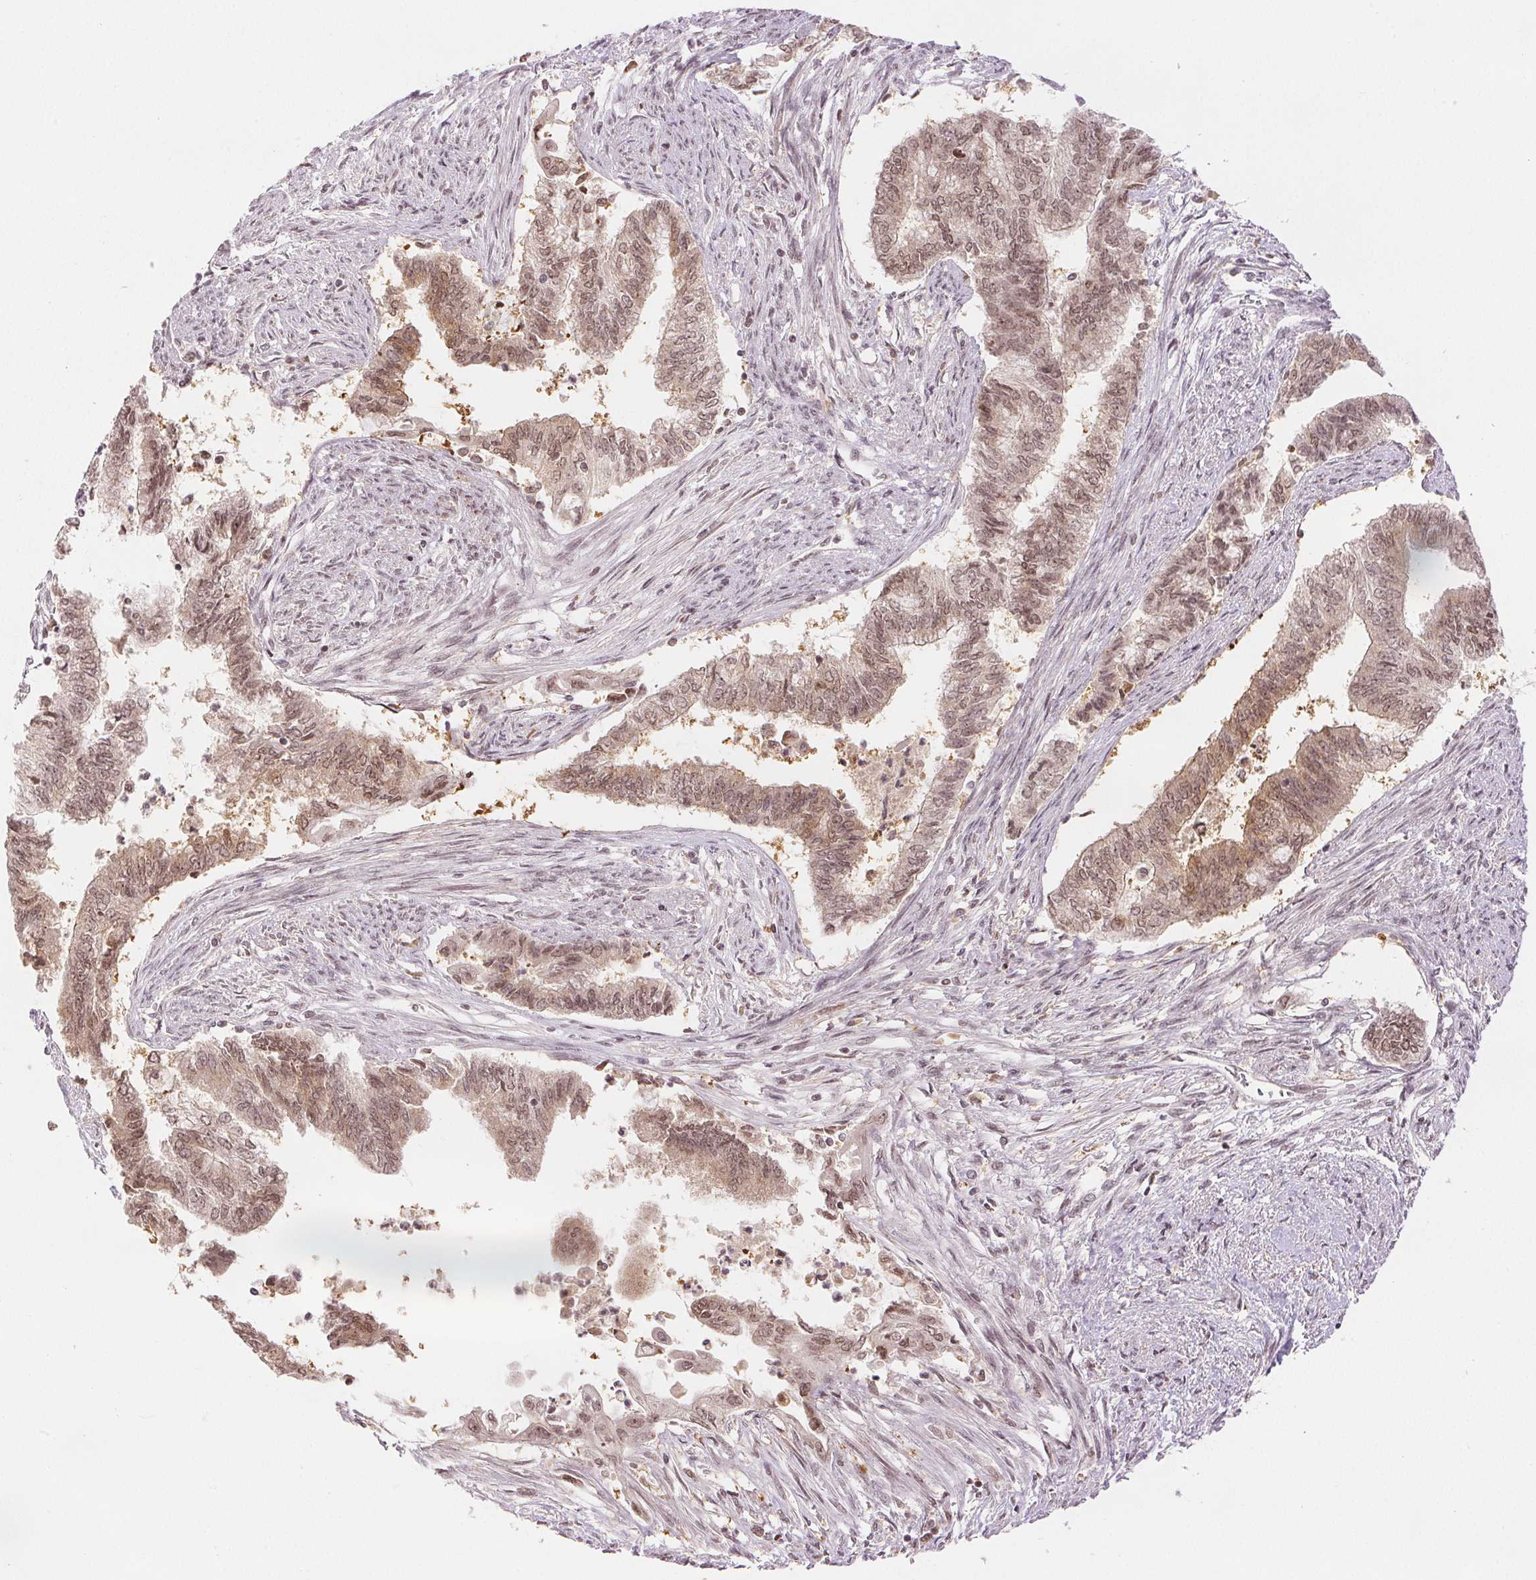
{"staining": {"intensity": "moderate", "quantity": ">75%", "location": "nuclear"}, "tissue": "endometrial cancer", "cell_type": "Tumor cells", "image_type": "cancer", "snomed": [{"axis": "morphology", "description": "Adenocarcinoma, NOS"}, {"axis": "topography", "description": "Endometrium"}], "caption": "A histopathology image of adenocarcinoma (endometrial) stained for a protein reveals moderate nuclear brown staining in tumor cells. The protein of interest is shown in brown color, while the nuclei are stained blue.", "gene": "DEK", "patient": {"sex": "female", "age": 65}}